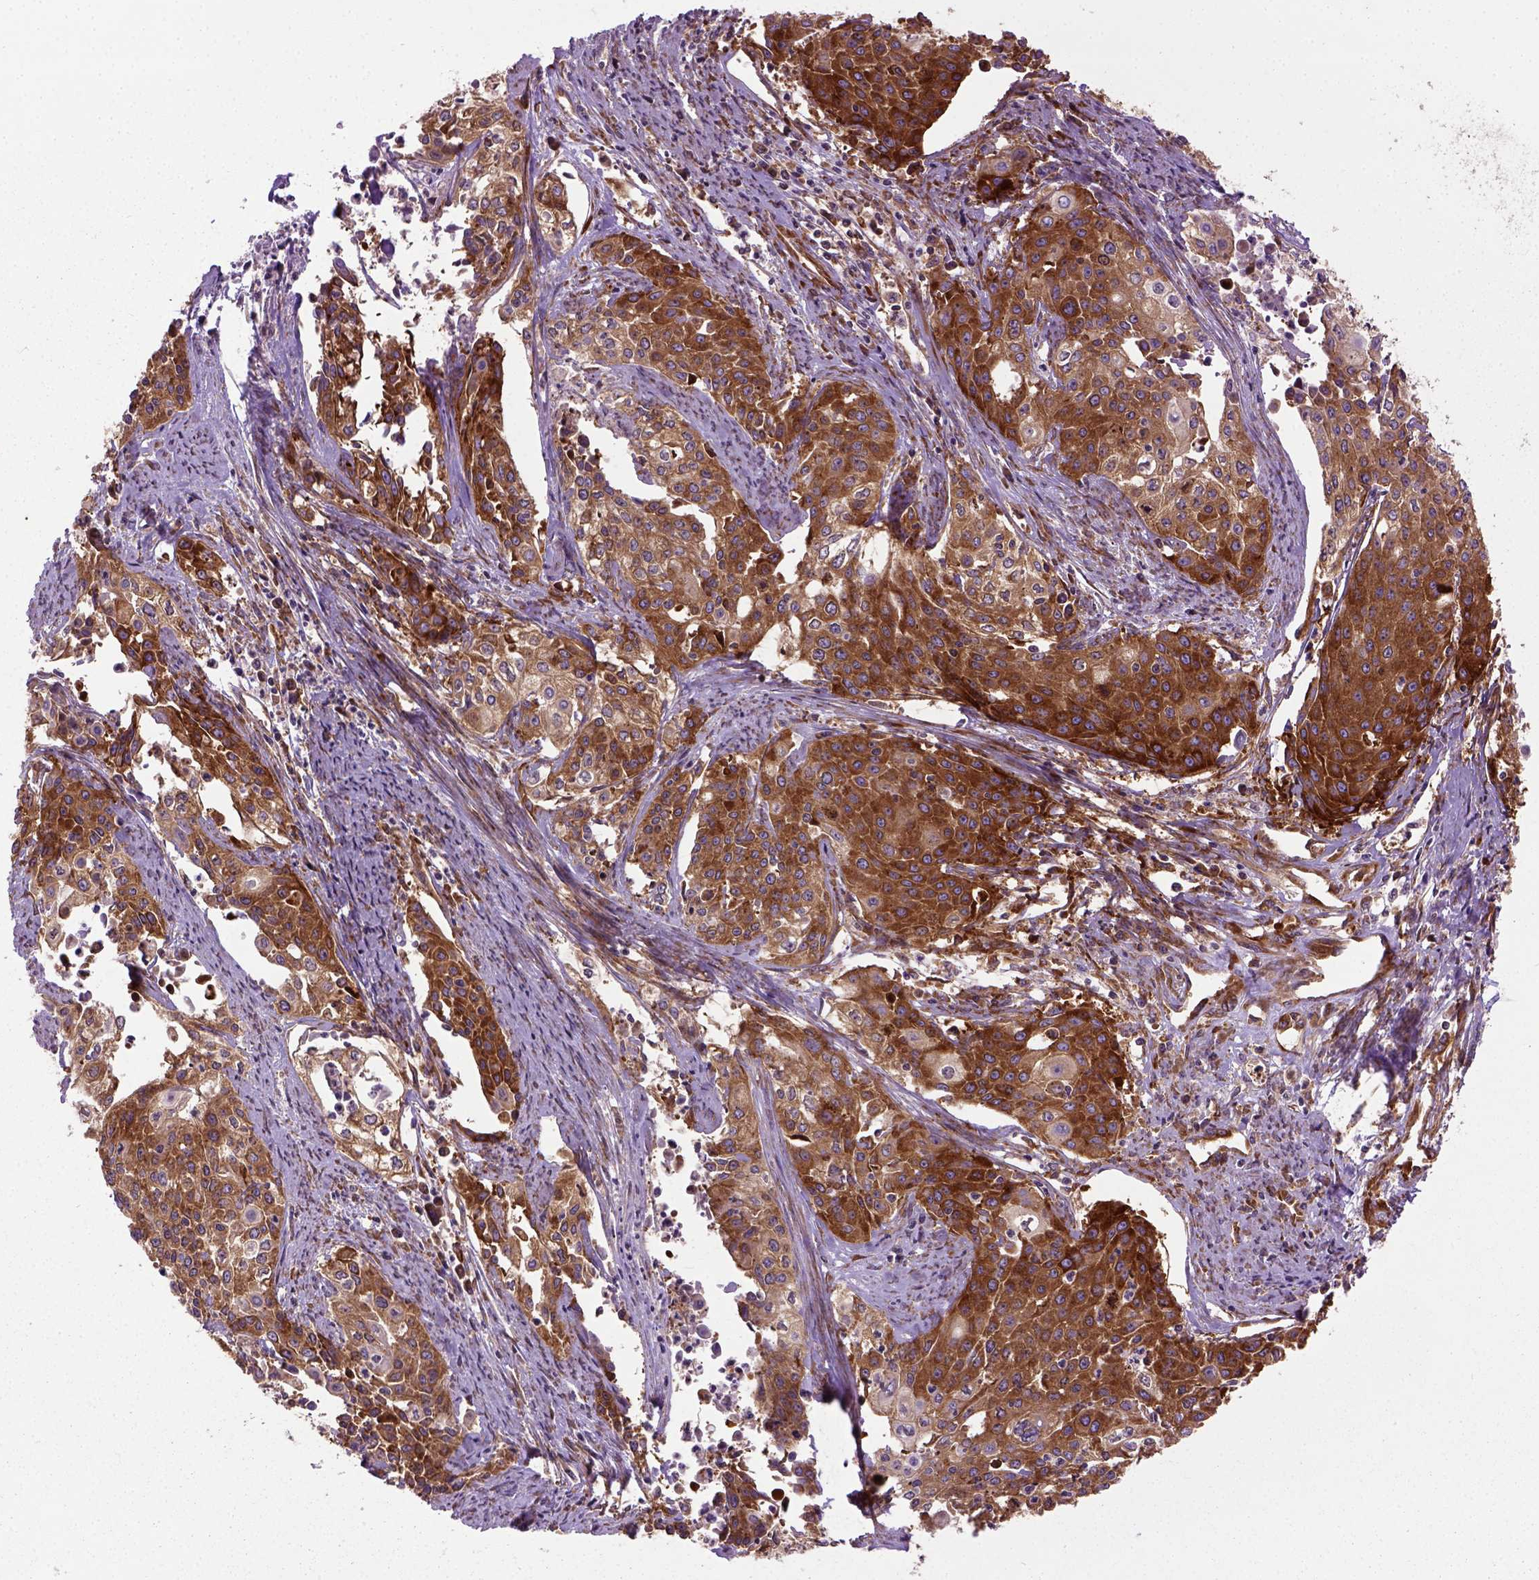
{"staining": {"intensity": "strong", "quantity": ">75%", "location": "cytoplasmic/membranous"}, "tissue": "cervical cancer", "cell_type": "Tumor cells", "image_type": "cancer", "snomed": [{"axis": "morphology", "description": "Squamous cell carcinoma, NOS"}, {"axis": "topography", "description": "Cervix"}], "caption": "Cervical cancer stained with a protein marker reveals strong staining in tumor cells.", "gene": "CAPRIN1", "patient": {"sex": "female", "age": 39}}